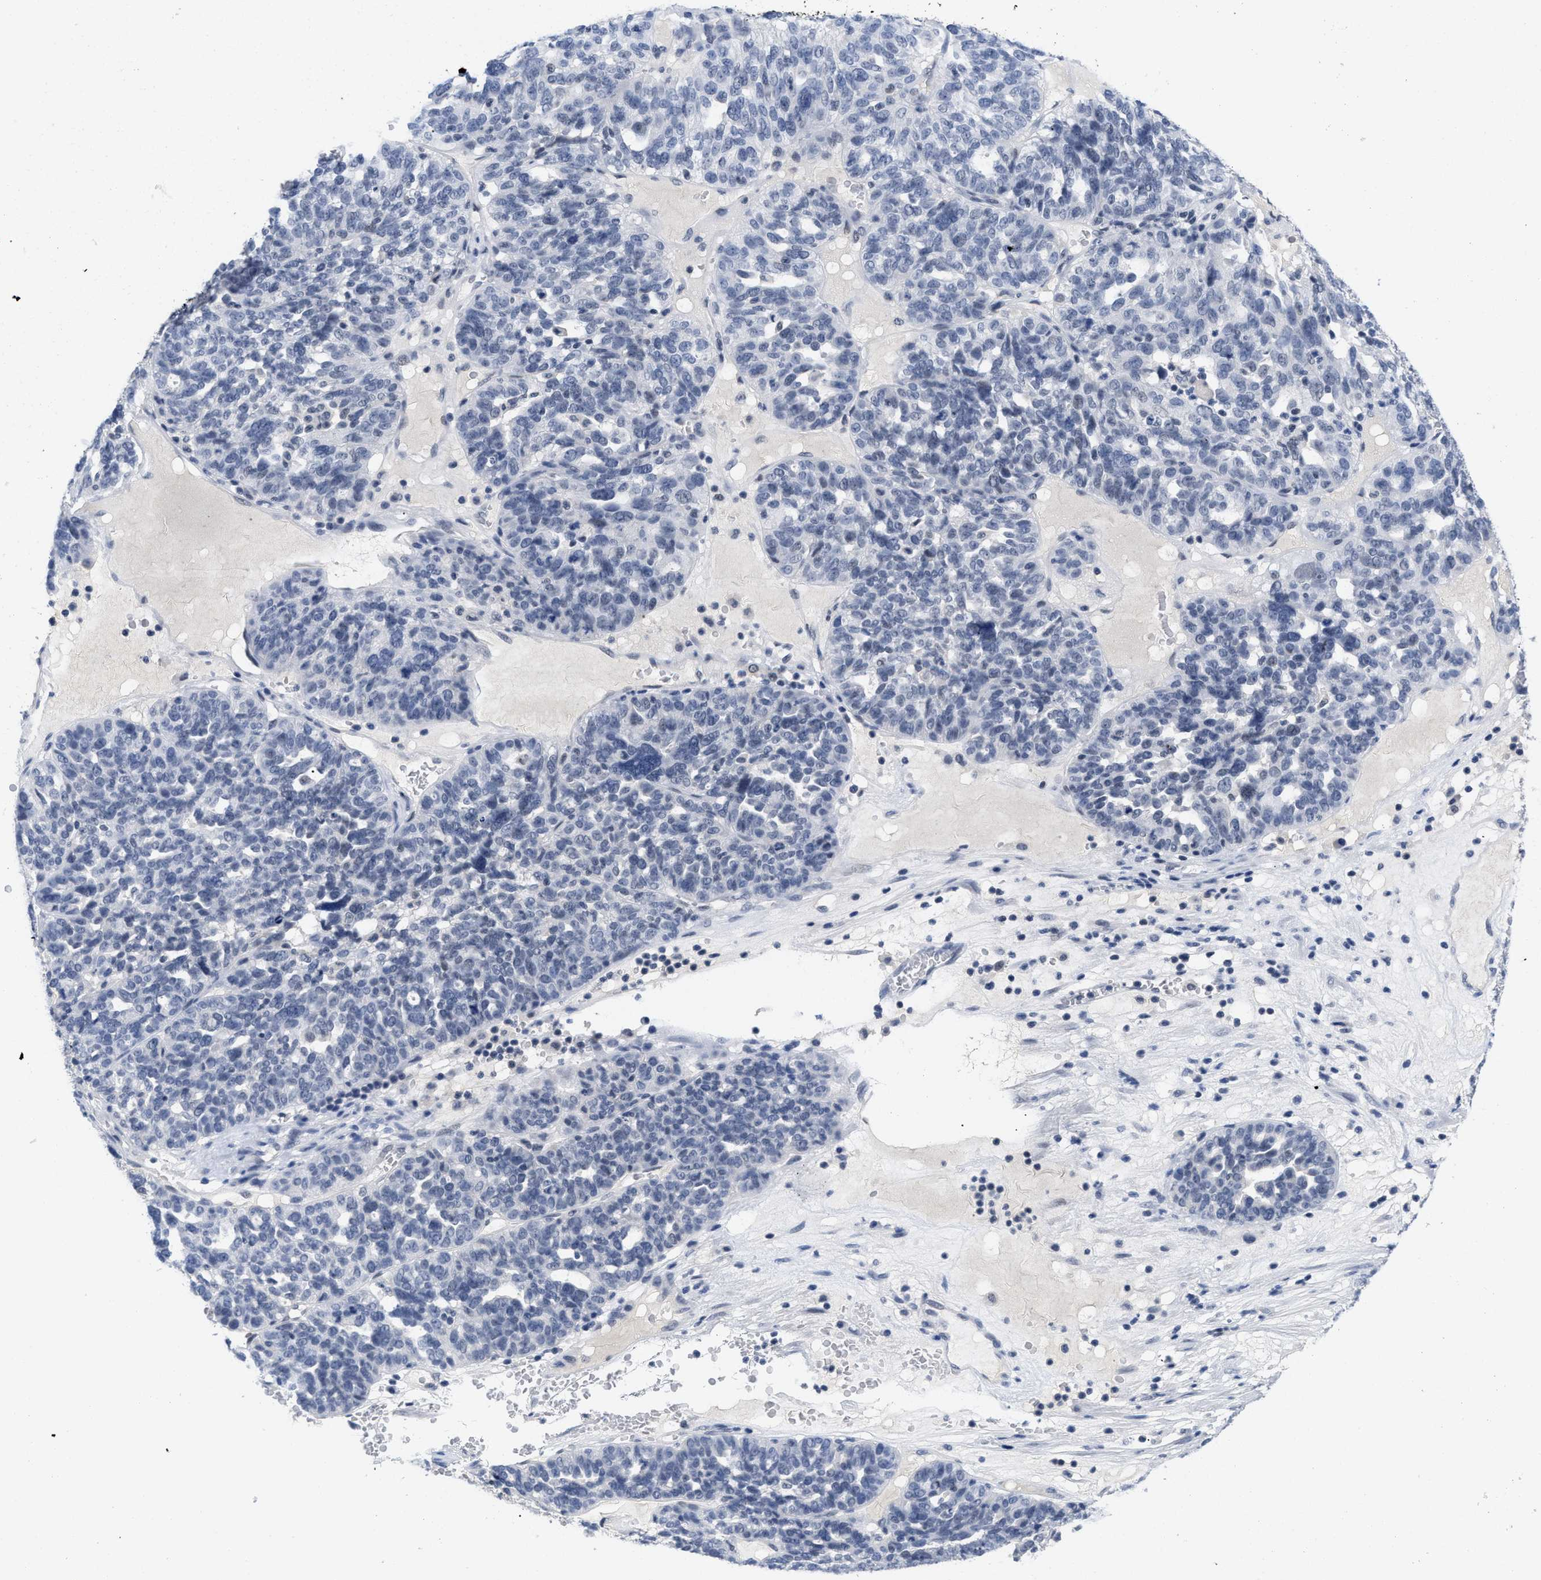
{"staining": {"intensity": "negative", "quantity": "none", "location": "none"}, "tissue": "ovarian cancer", "cell_type": "Tumor cells", "image_type": "cancer", "snomed": [{"axis": "morphology", "description": "Cystadenocarcinoma, serous, NOS"}, {"axis": "topography", "description": "Ovary"}], "caption": "Serous cystadenocarcinoma (ovarian) was stained to show a protein in brown. There is no significant staining in tumor cells. The staining is performed using DAB (3,3'-diaminobenzidine) brown chromogen with nuclei counter-stained in using hematoxylin.", "gene": "GGNBP2", "patient": {"sex": "female", "age": 59}}